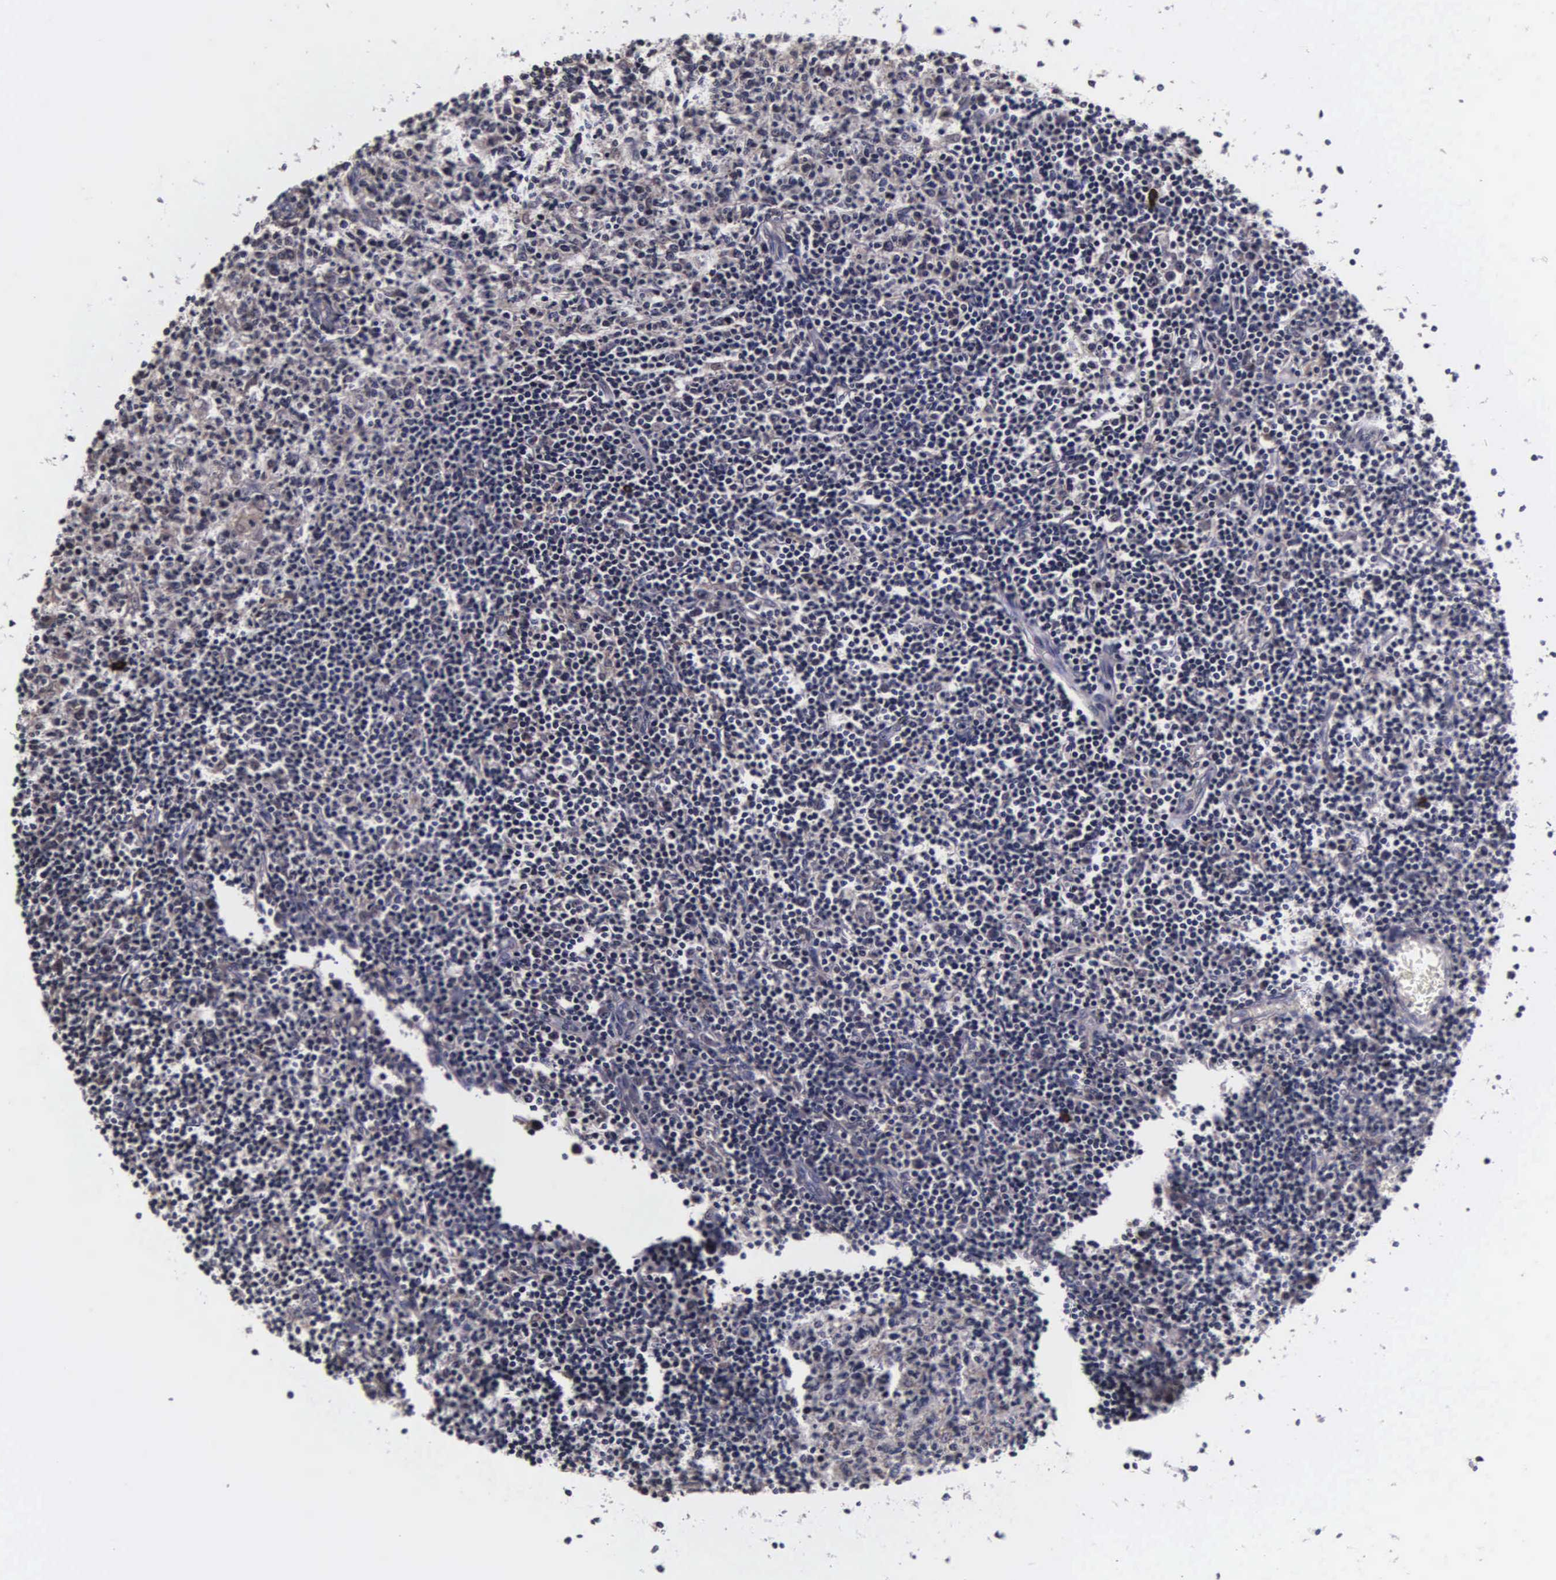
{"staining": {"intensity": "negative", "quantity": "none", "location": "none"}, "tissue": "lymph node", "cell_type": "Germinal center cells", "image_type": "normal", "snomed": [{"axis": "morphology", "description": "Normal tissue, NOS"}, {"axis": "topography", "description": "Lymph node"}], "caption": "Immunohistochemistry (IHC) histopathology image of benign lymph node stained for a protein (brown), which shows no expression in germinal center cells. (DAB IHC with hematoxylin counter stain).", "gene": "PSMA3", "patient": {"sex": "female", "age": 55}}